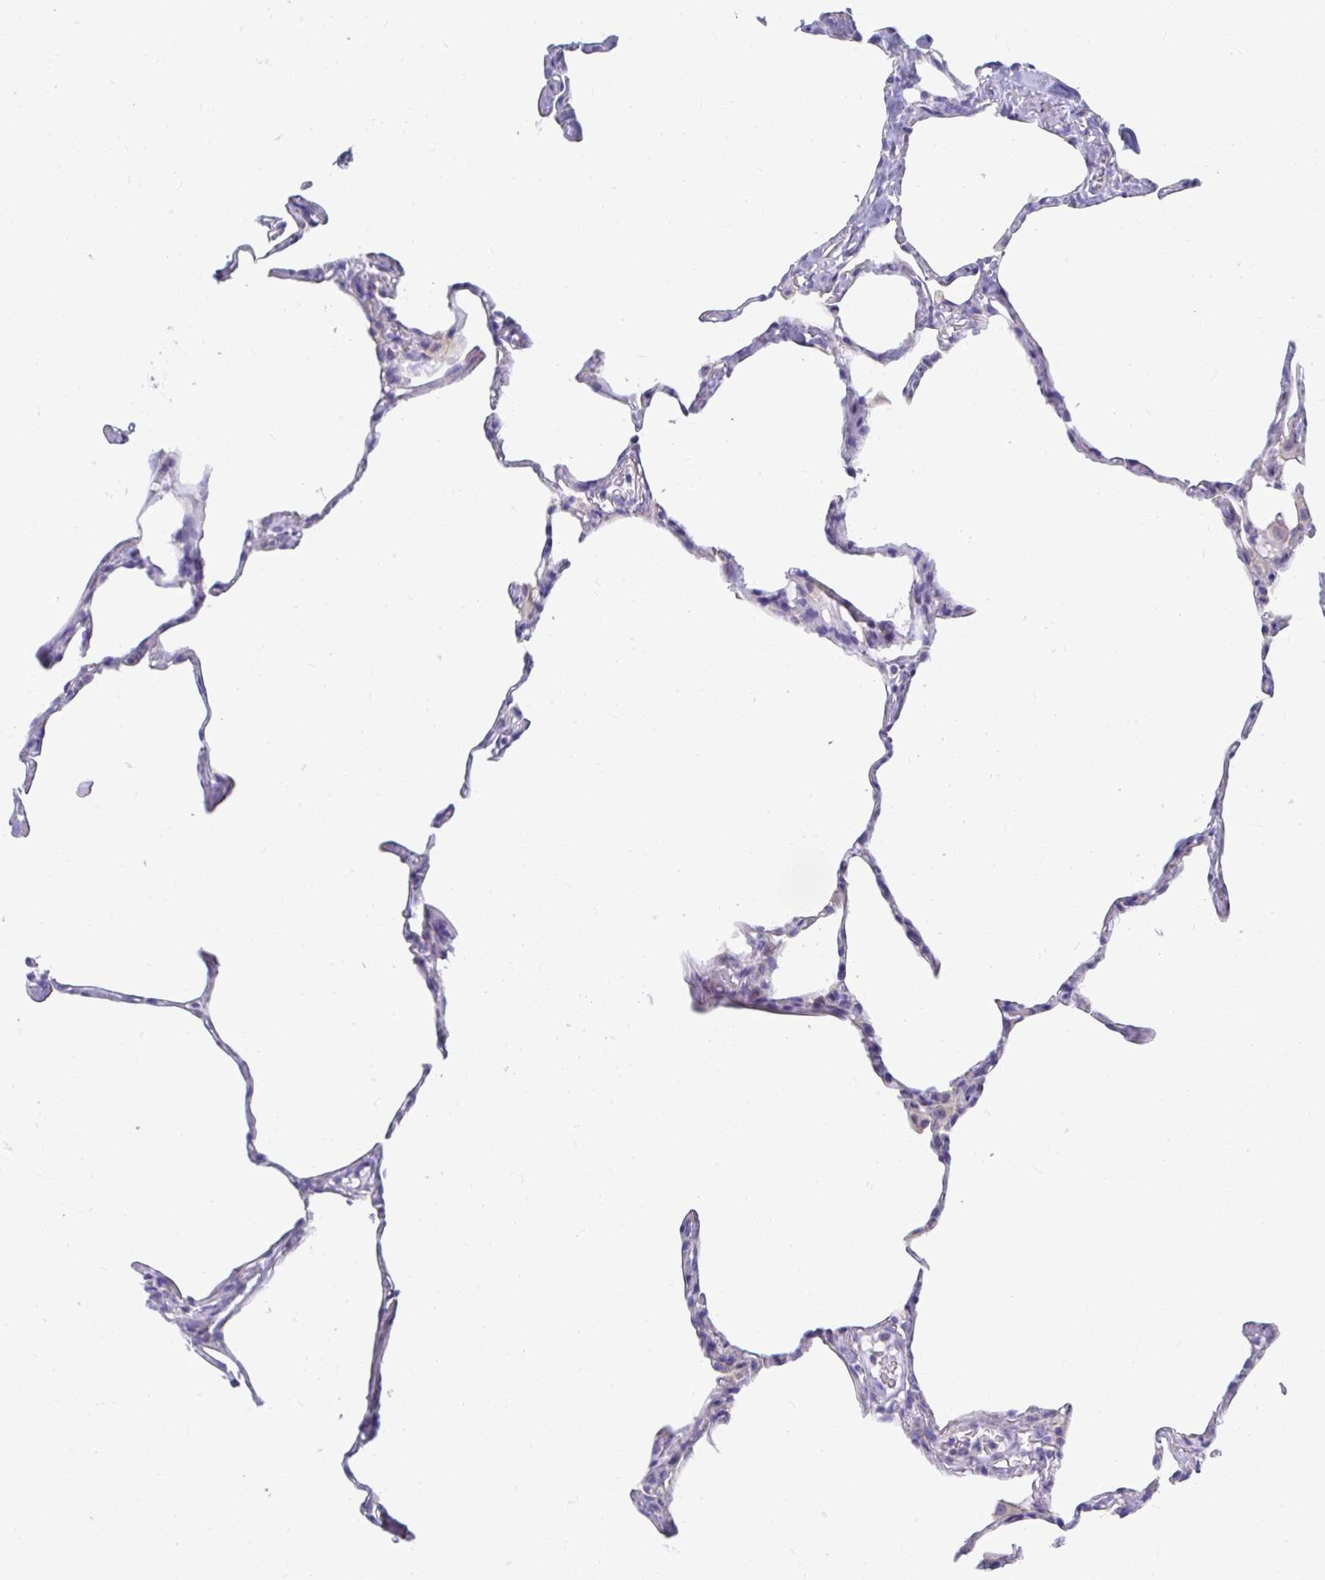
{"staining": {"intensity": "negative", "quantity": "none", "location": "none"}, "tissue": "lung", "cell_type": "Alveolar cells", "image_type": "normal", "snomed": [{"axis": "morphology", "description": "Normal tissue, NOS"}, {"axis": "topography", "description": "Lung"}], "caption": "Alveolar cells show no significant protein positivity in unremarkable lung. (DAB immunohistochemistry visualized using brightfield microscopy, high magnification).", "gene": "C19orf81", "patient": {"sex": "male", "age": 65}}